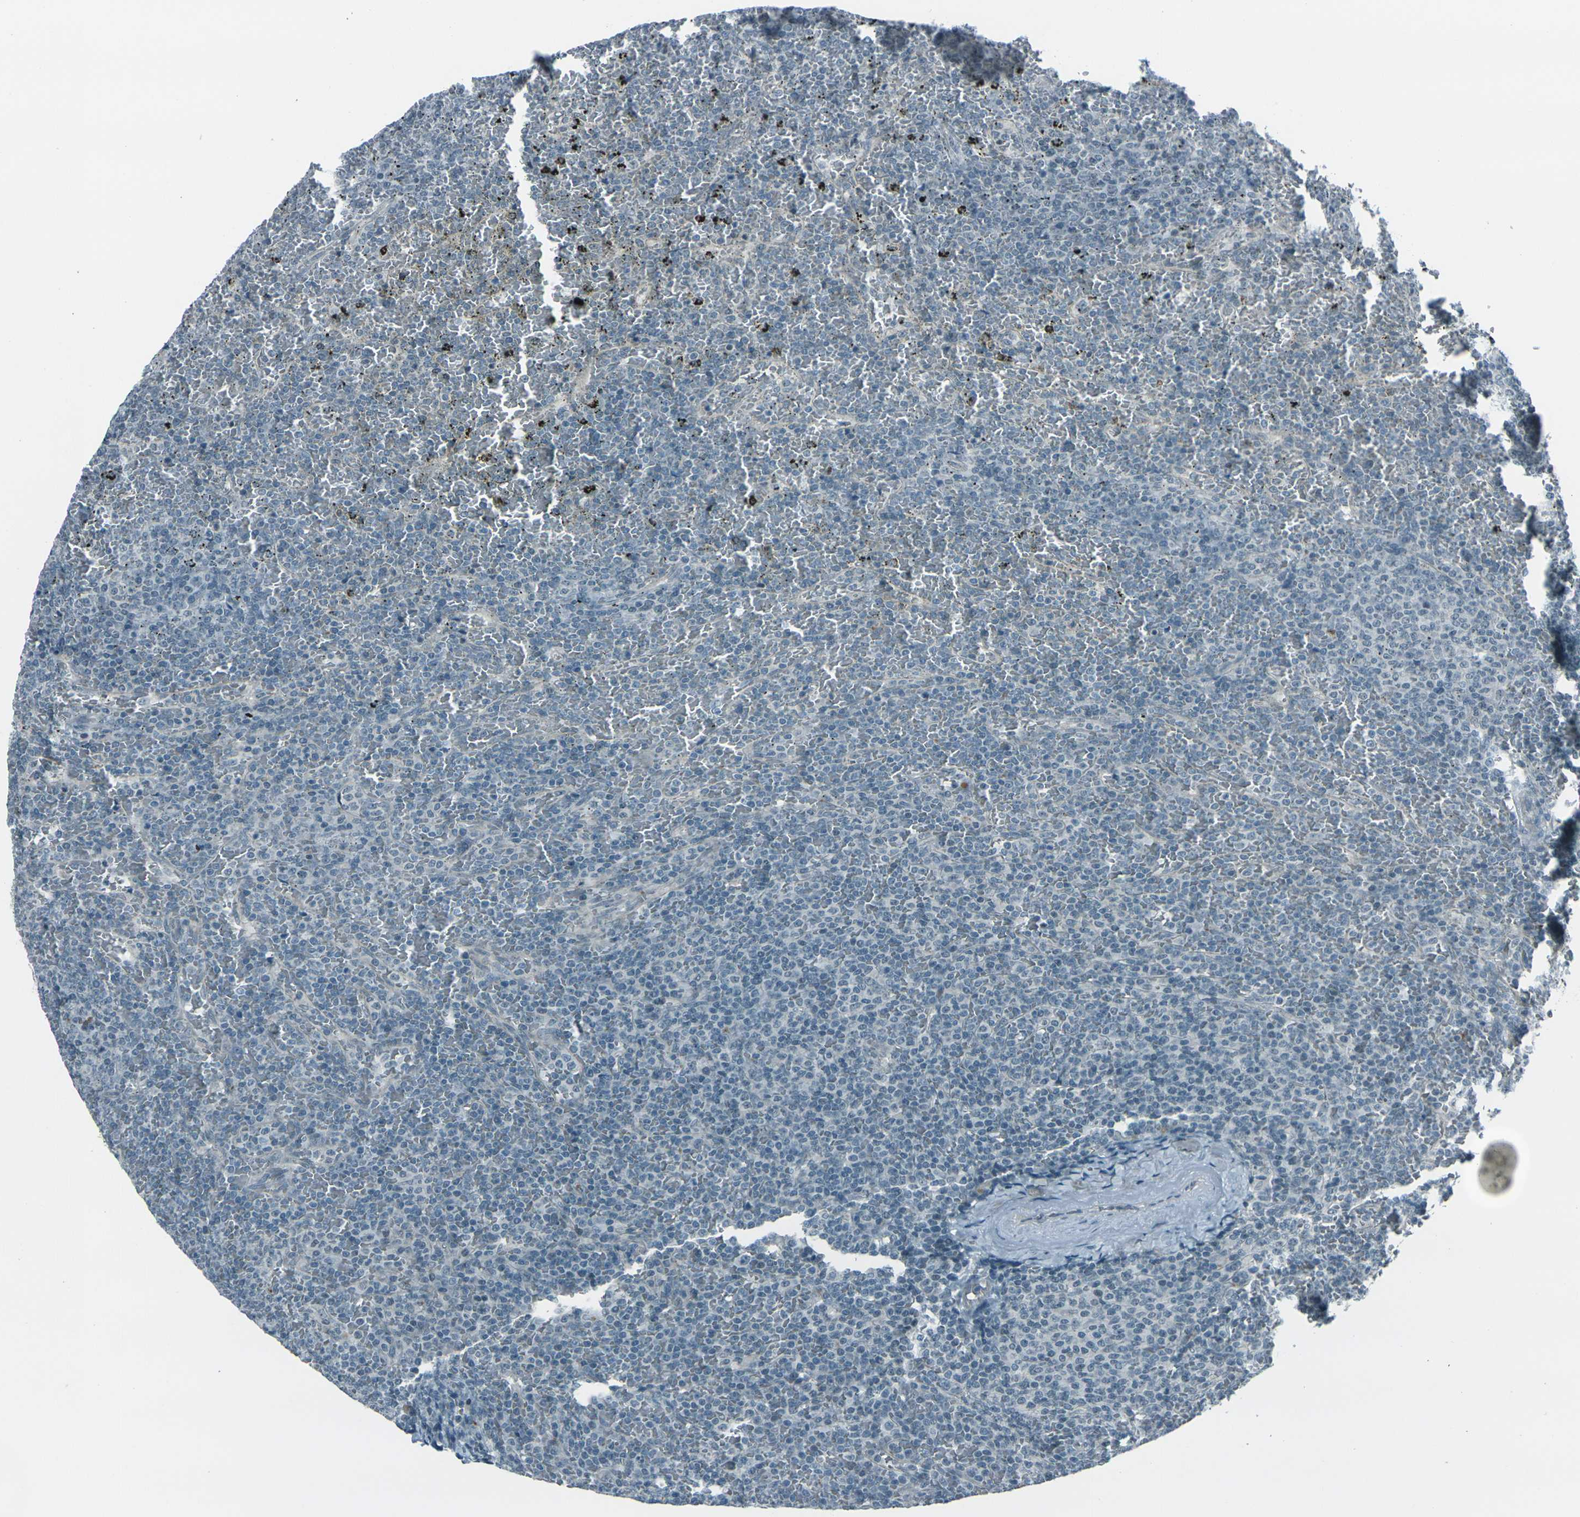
{"staining": {"intensity": "negative", "quantity": "none", "location": "none"}, "tissue": "lymphoma", "cell_type": "Tumor cells", "image_type": "cancer", "snomed": [{"axis": "morphology", "description": "Malignant lymphoma, non-Hodgkin's type, Low grade"}, {"axis": "topography", "description": "Spleen"}], "caption": "An IHC photomicrograph of lymphoma is shown. There is no staining in tumor cells of lymphoma.", "gene": "GPR19", "patient": {"sex": "female", "age": 77}}